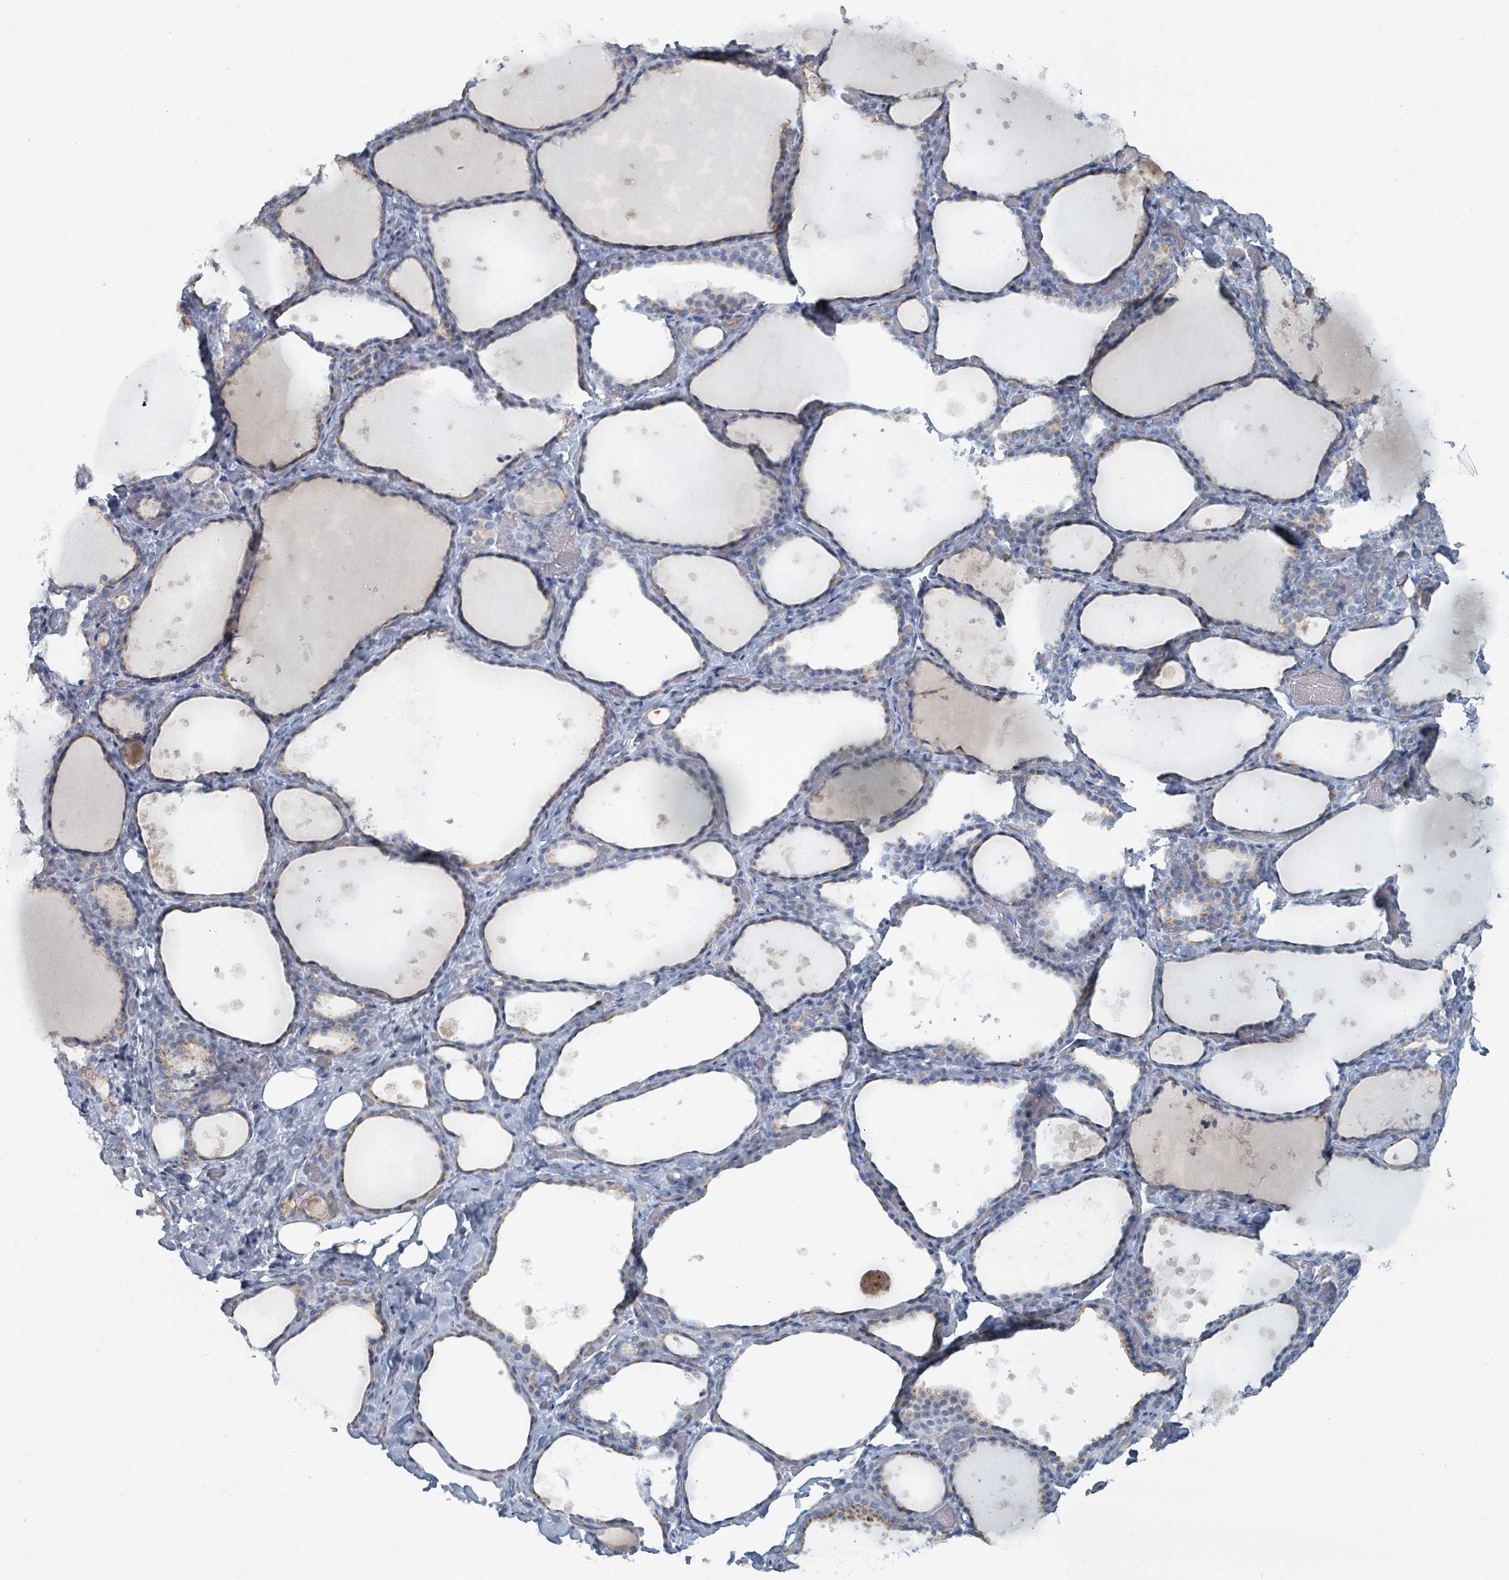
{"staining": {"intensity": "weak", "quantity": "<25%", "location": "cytoplasmic/membranous"}, "tissue": "thyroid gland", "cell_type": "Glandular cells", "image_type": "normal", "snomed": [{"axis": "morphology", "description": "Normal tissue, NOS"}, {"axis": "topography", "description": "Thyroid gland"}], "caption": "This is an immunohistochemistry photomicrograph of unremarkable thyroid gland. There is no expression in glandular cells.", "gene": "HEATR5A", "patient": {"sex": "female", "age": 44}}